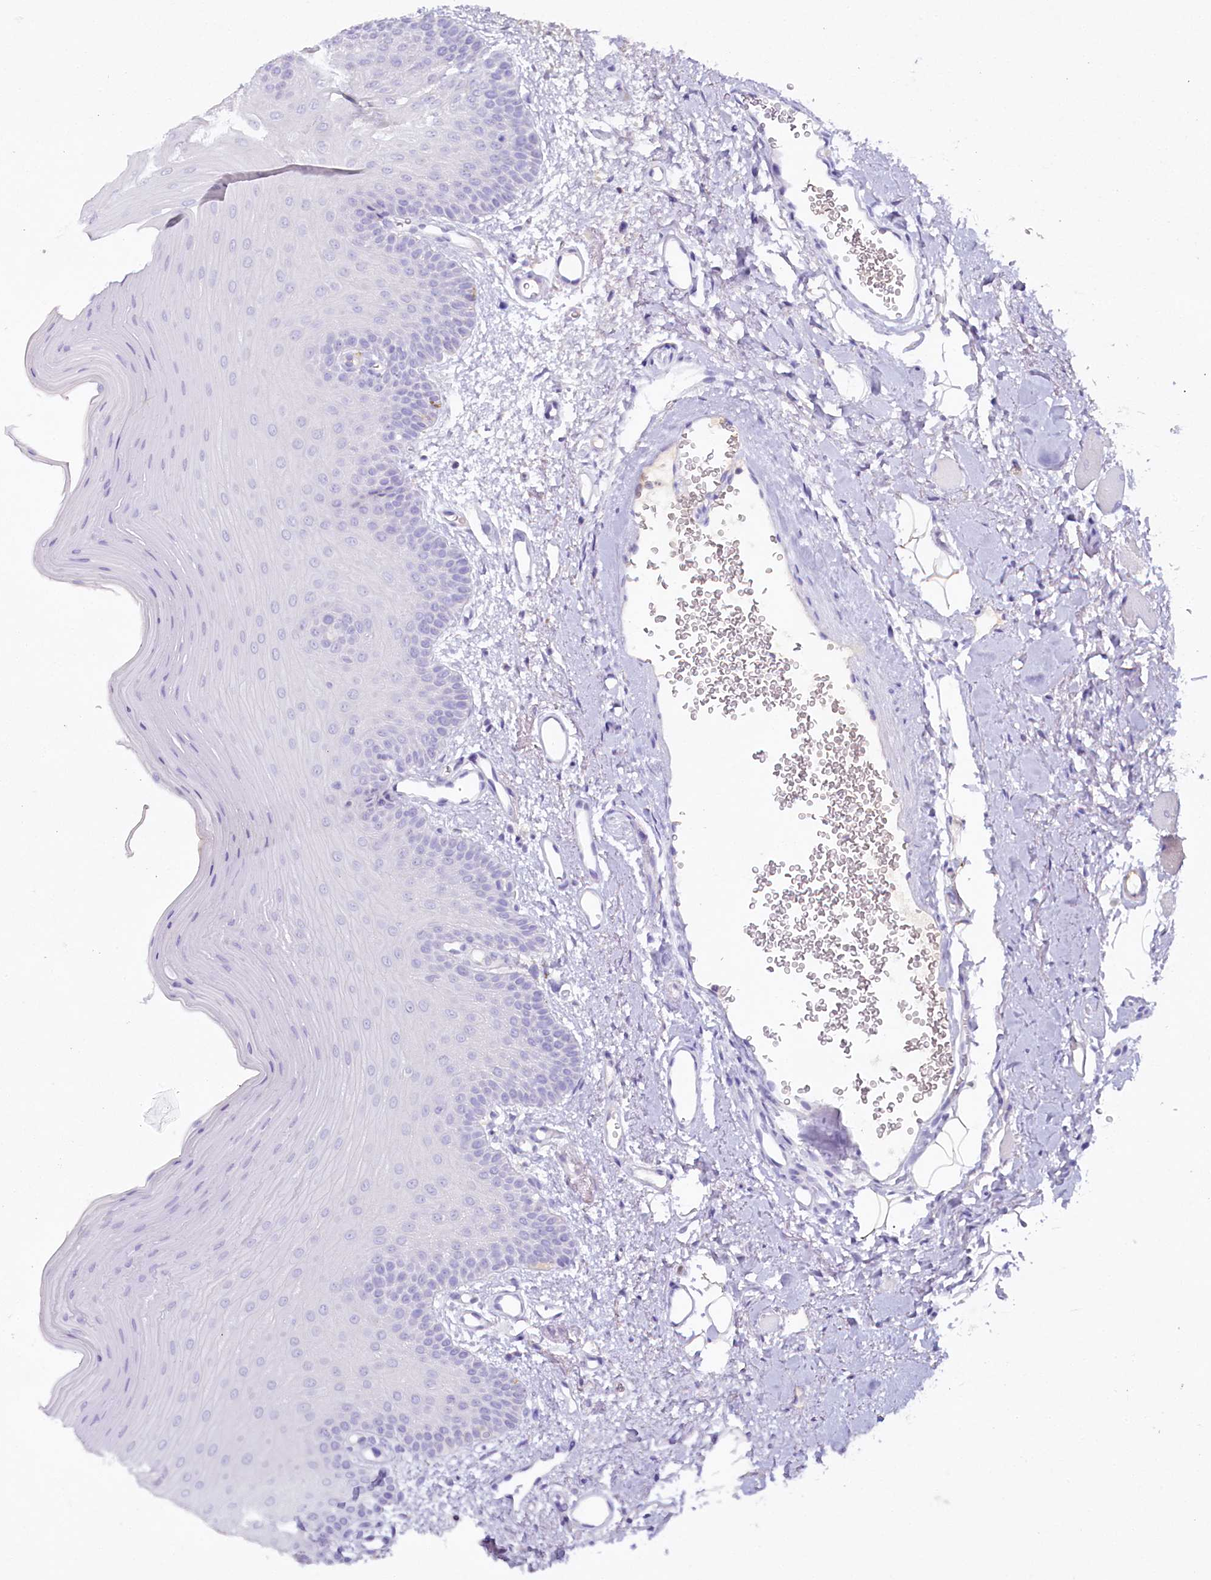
{"staining": {"intensity": "negative", "quantity": "none", "location": "none"}, "tissue": "oral mucosa", "cell_type": "Squamous epithelial cells", "image_type": "normal", "snomed": [{"axis": "morphology", "description": "Normal tissue, NOS"}, {"axis": "topography", "description": "Oral tissue"}], "caption": "Oral mucosa stained for a protein using IHC shows no positivity squamous epithelial cells.", "gene": "HPD", "patient": {"sex": "male", "age": 68}}